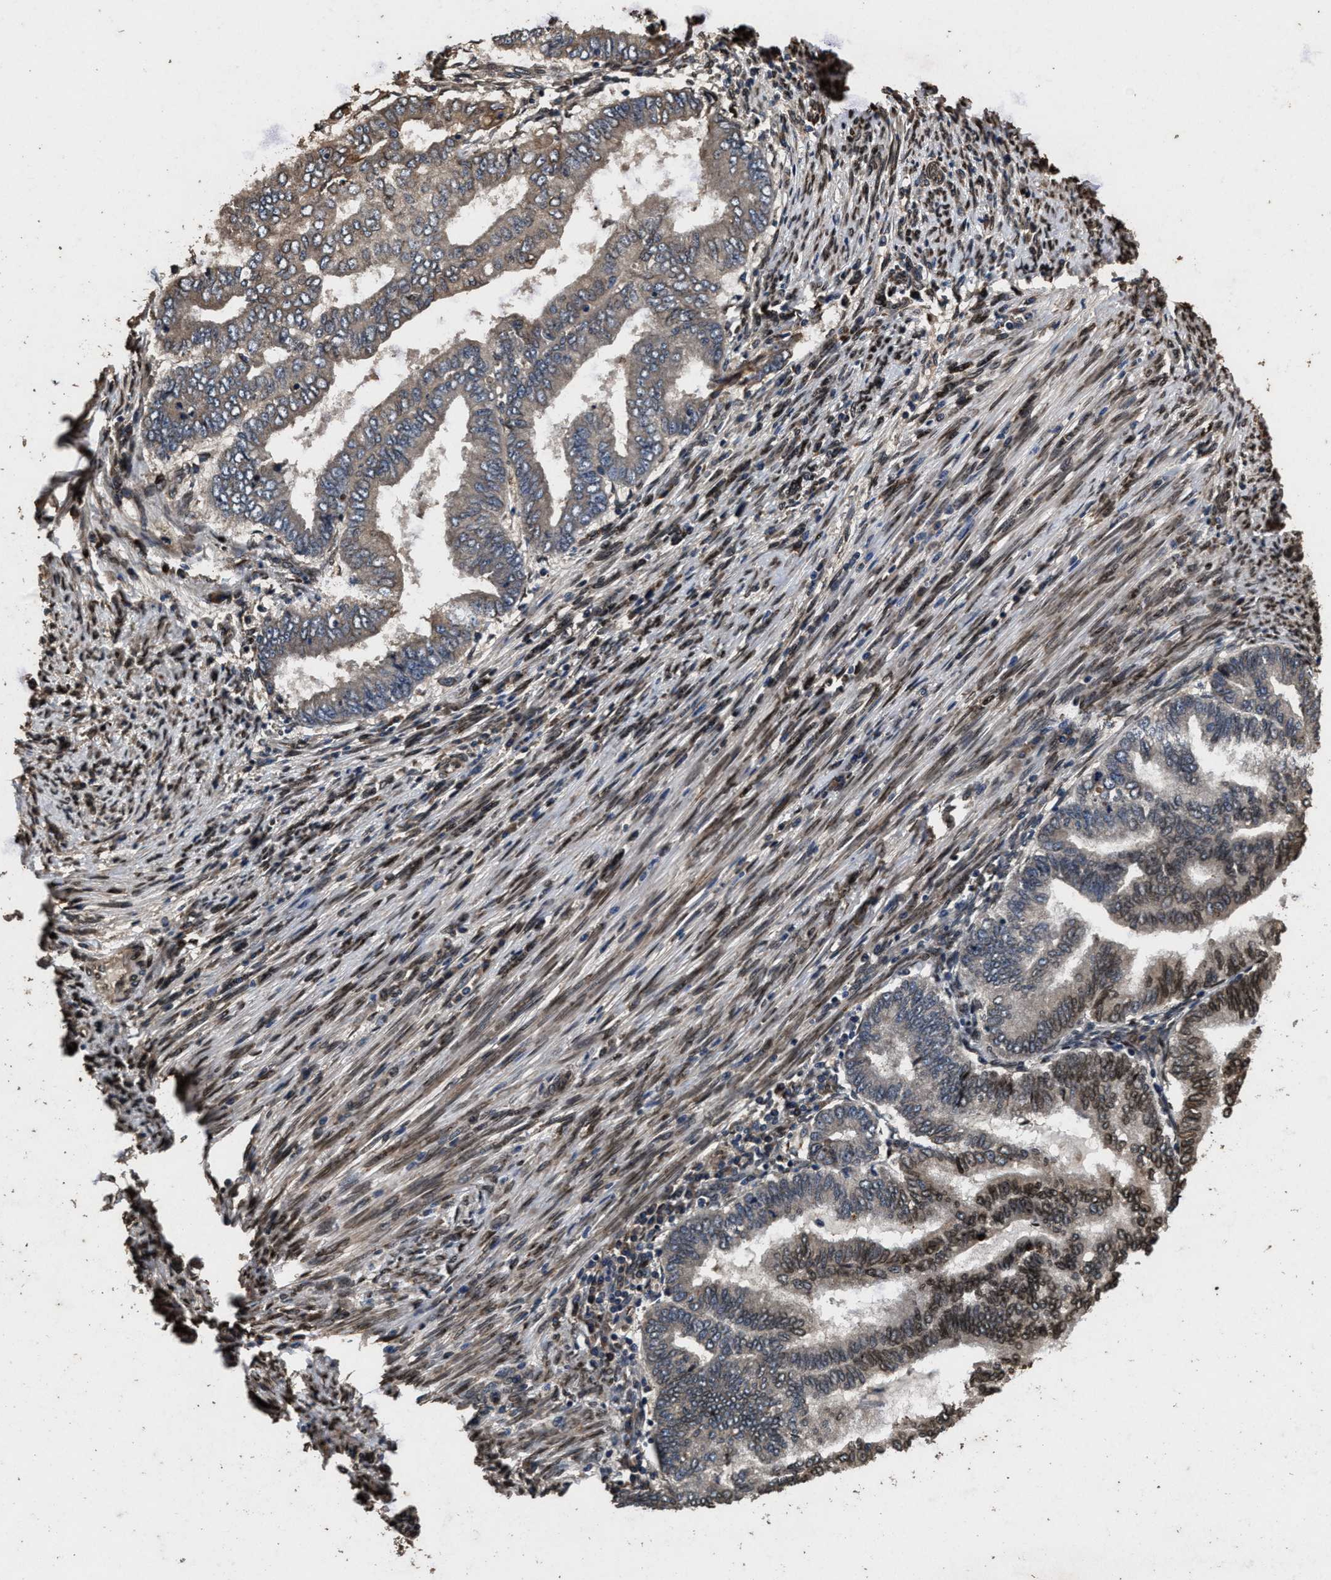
{"staining": {"intensity": "moderate", "quantity": "<25%", "location": "cytoplasmic/membranous,nuclear"}, "tissue": "endometrial cancer", "cell_type": "Tumor cells", "image_type": "cancer", "snomed": [{"axis": "morphology", "description": "Polyp, NOS"}, {"axis": "morphology", "description": "Adenocarcinoma, NOS"}, {"axis": "morphology", "description": "Adenoma, NOS"}, {"axis": "topography", "description": "Endometrium"}], "caption": "This is an image of immunohistochemistry staining of endometrial cancer (adenoma), which shows moderate expression in the cytoplasmic/membranous and nuclear of tumor cells.", "gene": "ACCS", "patient": {"sex": "female", "age": 79}}